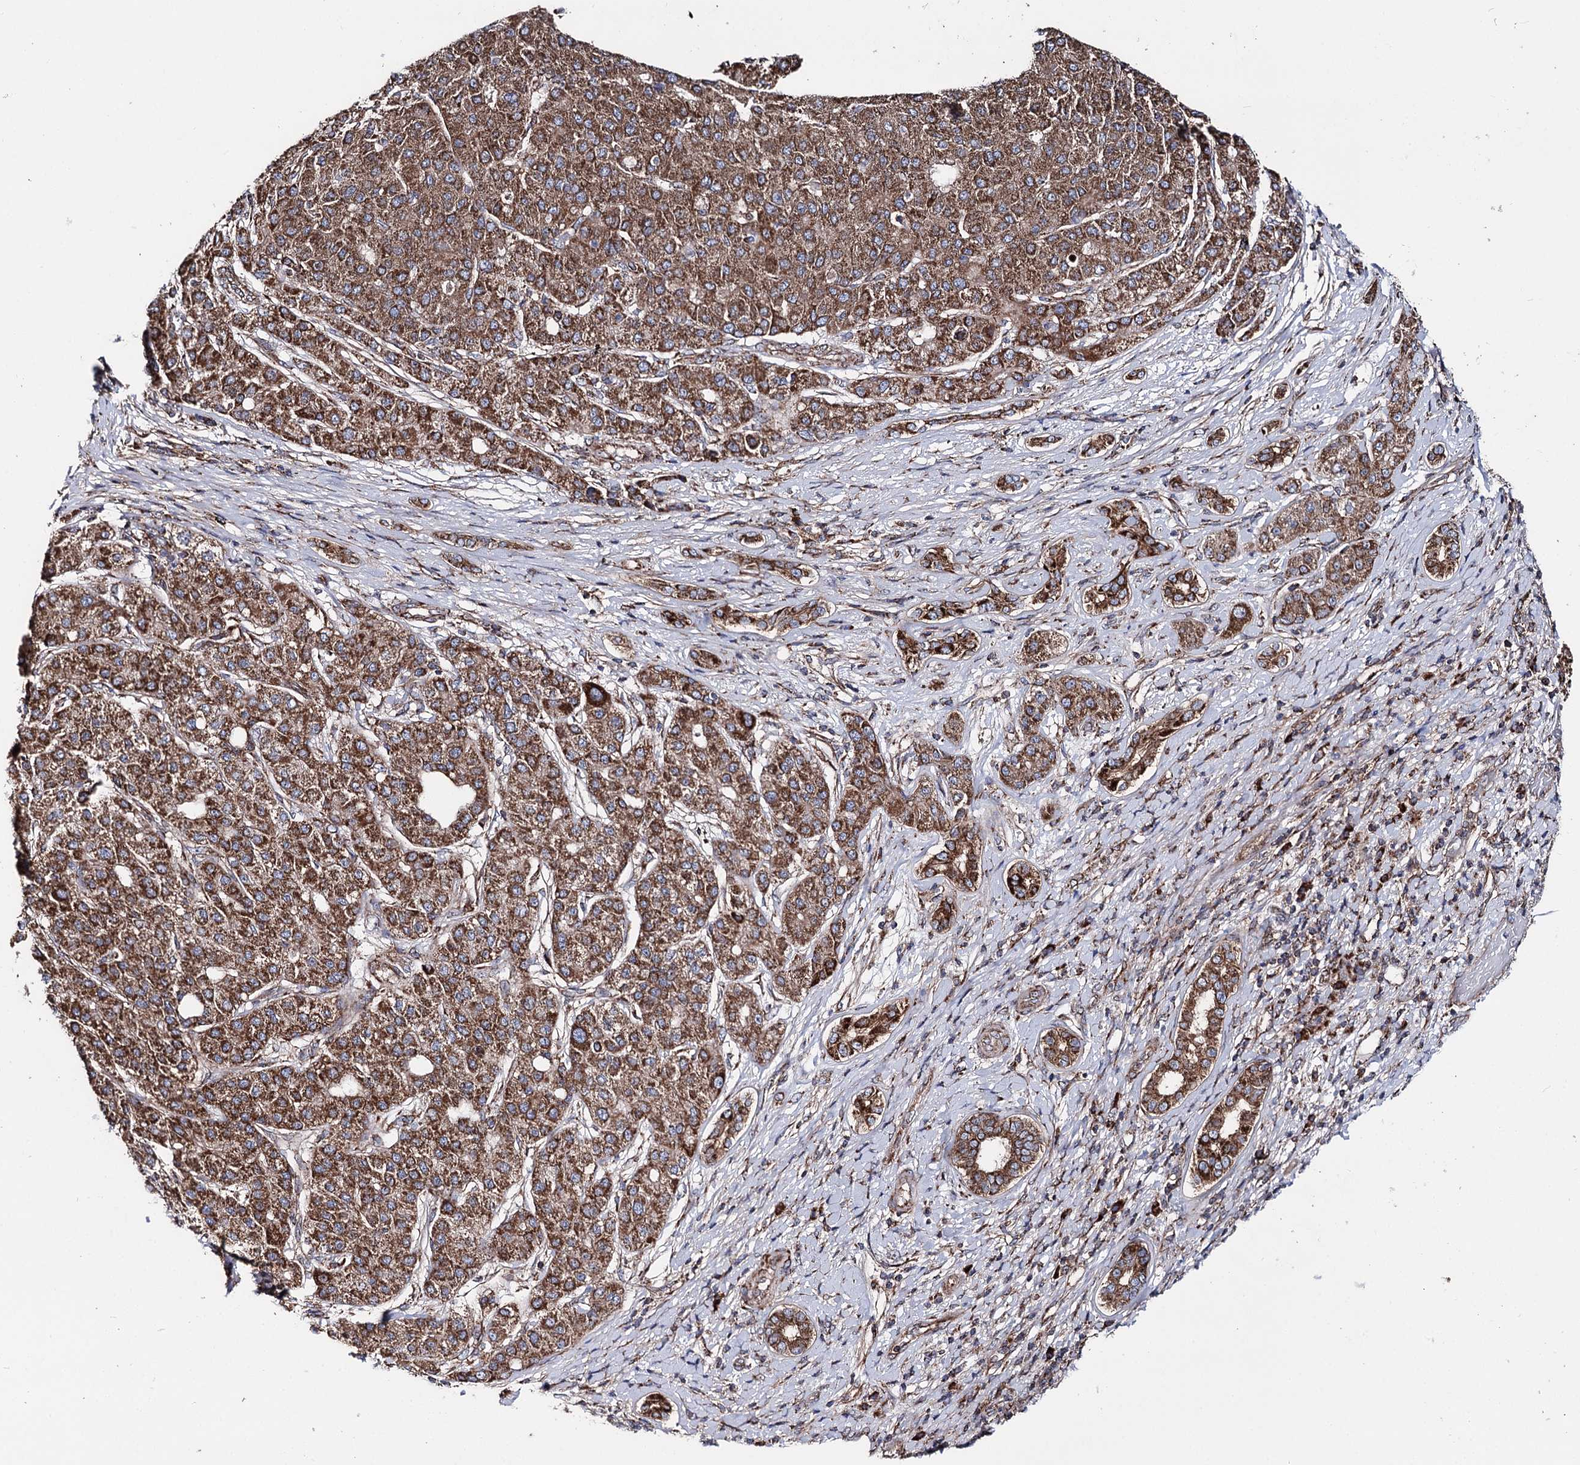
{"staining": {"intensity": "moderate", "quantity": ">75%", "location": "cytoplasmic/membranous"}, "tissue": "liver cancer", "cell_type": "Tumor cells", "image_type": "cancer", "snomed": [{"axis": "morphology", "description": "Carcinoma, Hepatocellular, NOS"}, {"axis": "topography", "description": "Liver"}], "caption": "Brown immunohistochemical staining in human hepatocellular carcinoma (liver) shows moderate cytoplasmic/membranous positivity in about >75% of tumor cells.", "gene": "MSANTD2", "patient": {"sex": "male", "age": 65}}